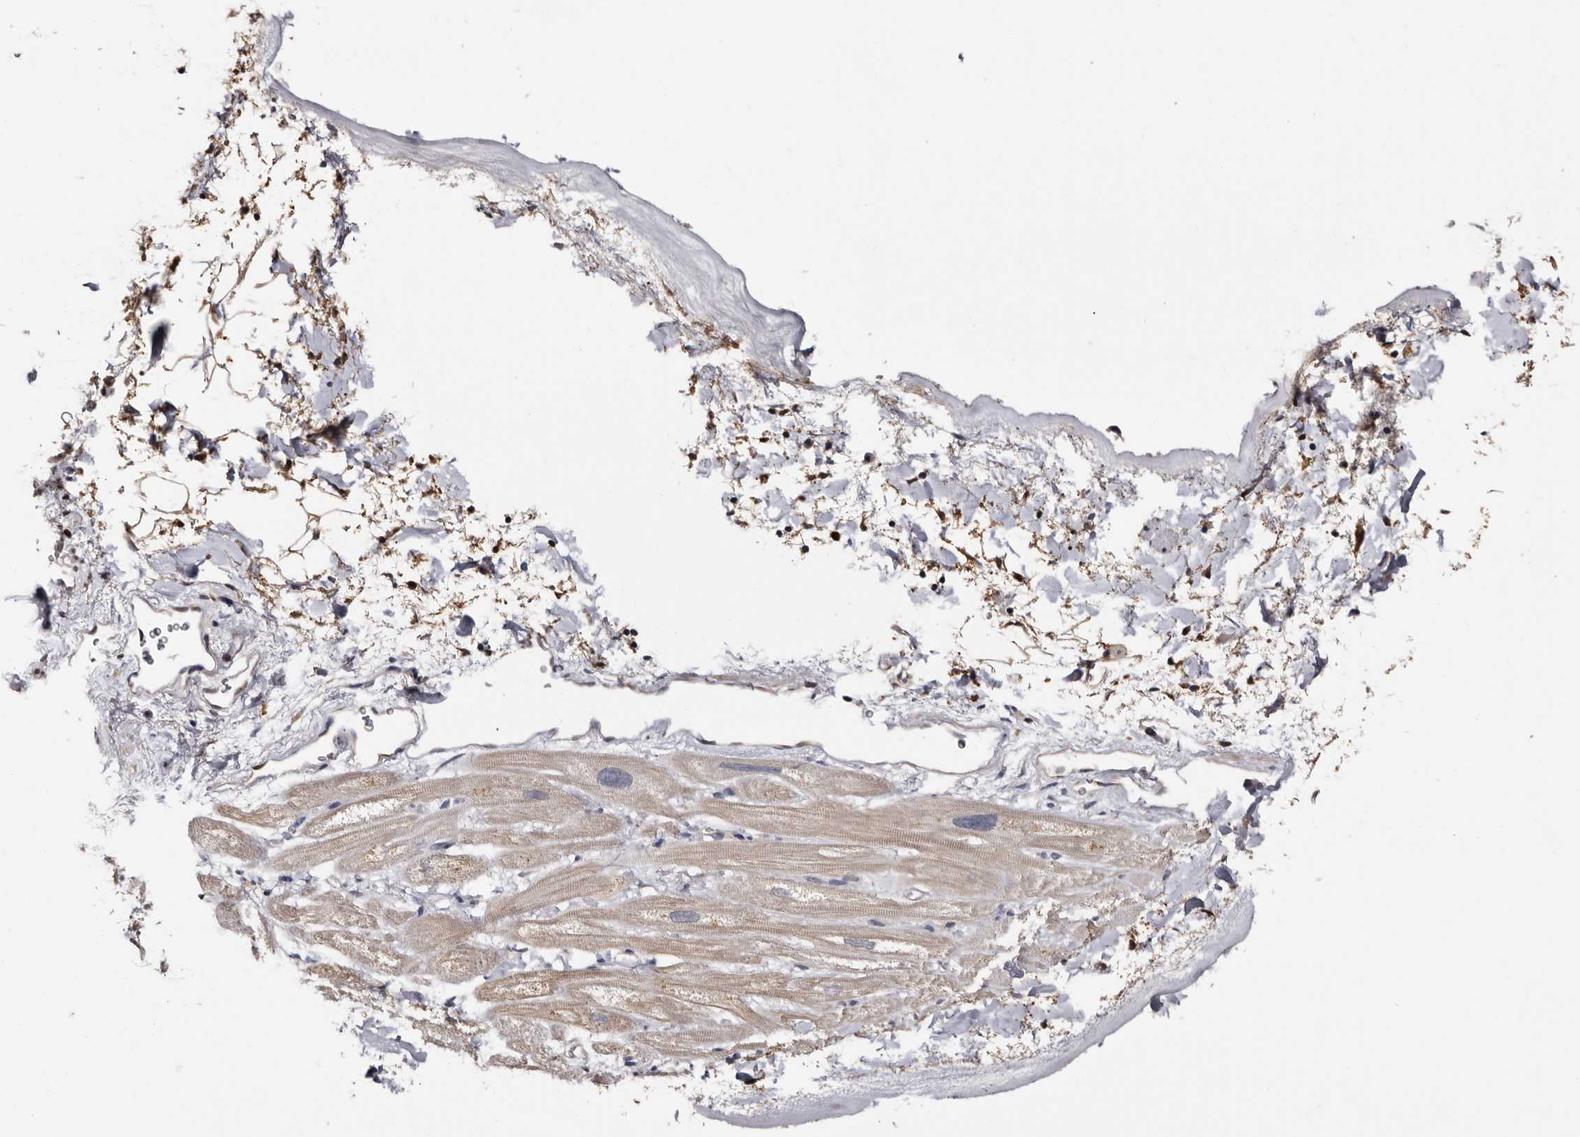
{"staining": {"intensity": "moderate", "quantity": "25%-75%", "location": "cytoplasmic/membranous"}, "tissue": "heart muscle", "cell_type": "Cardiomyocytes", "image_type": "normal", "snomed": [{"axis": "morphology", "description": "Normal tissue, NOS"}, {"axis": "topography", "description": "Heart"}], "caption": "High-power microscopy captured an immunohistochemistry photomicrograph of benign heart muscle, revealing moderate cytoplasmic/membranous staining in approximately 25%-75% of cardiomyocytes.", "gene": "DNPH1", "patient": {"sex": "male", "age": 49}}